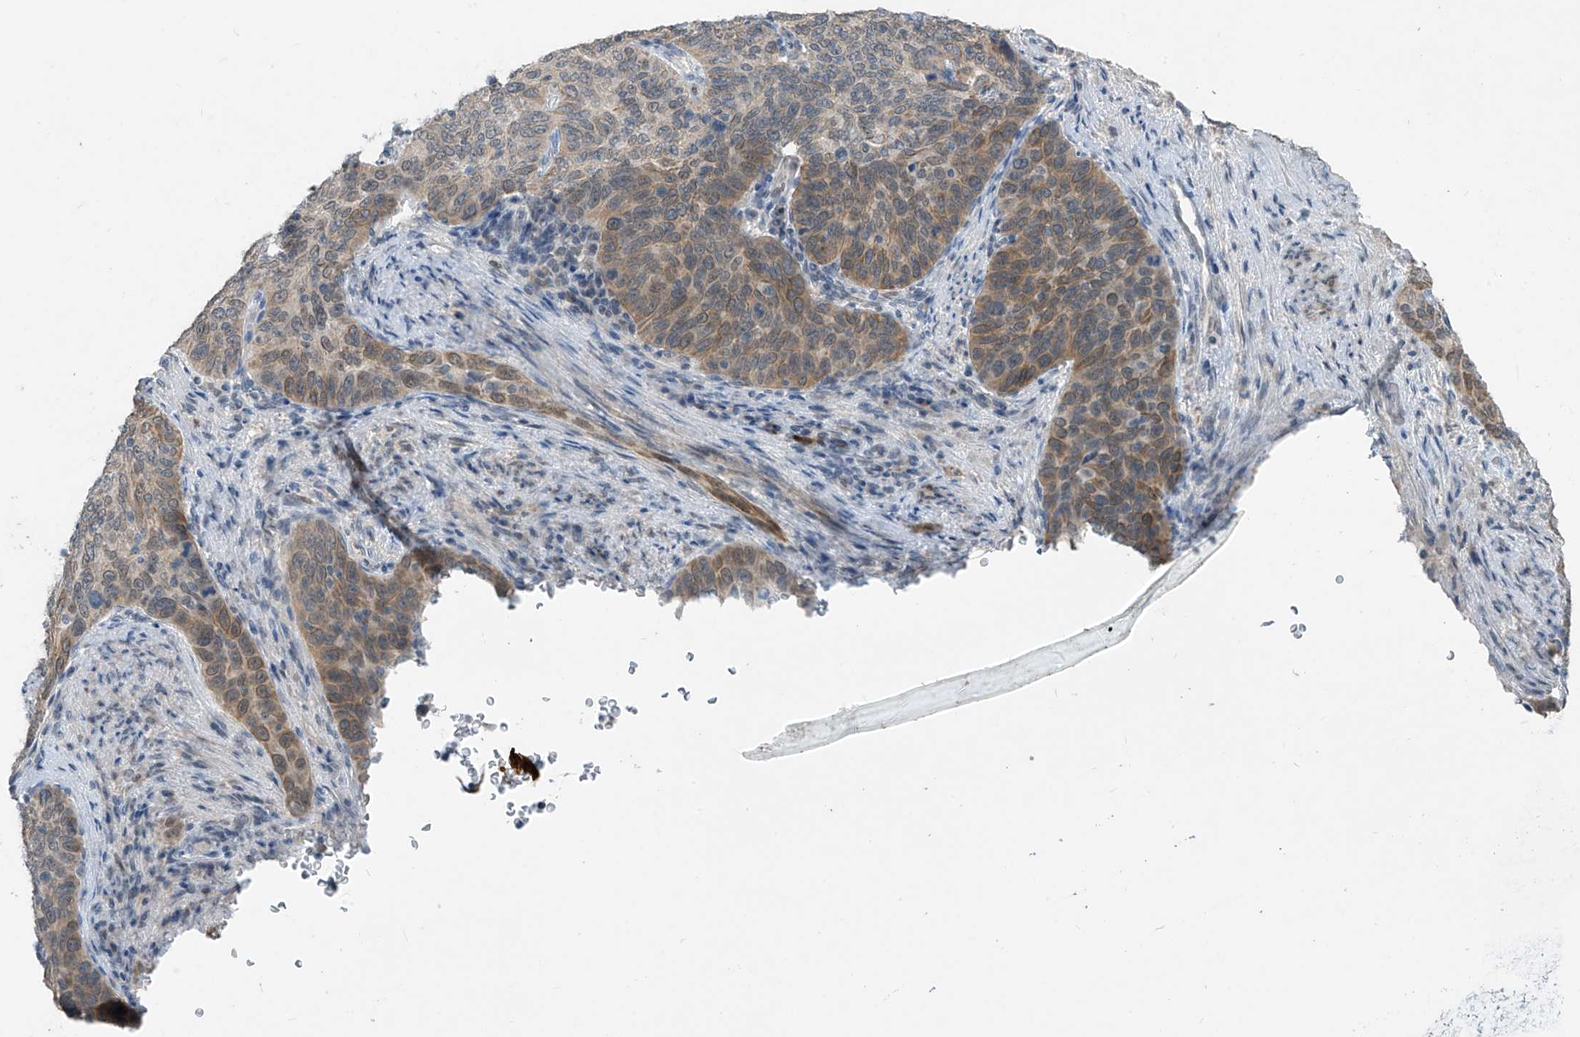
{"staining": {"intensity": "moderate", "quantity": ">75%", "location": "cytoplasmic/membranous"}, "tissue": "cervical cancer", "cell_type": "Tumor cells", "image_type": "cancer", "snomed": [{"axis": "morphology", "description": "Squamous cell carcinoma, NOS"}, {"axis": "topography", "description": "Cervix"}], "caption": "Immunohistochemistry (IHC) histopathology image of human cervical cancer (squamous cell carcinoma) stained for a protein (brown), which reveals medium levels of moderate cytoplasmic/membranous positivity in about >75% of tumor cells.", "gene": "METAP1D", "patient": {"sex": "female", "age": 60}}